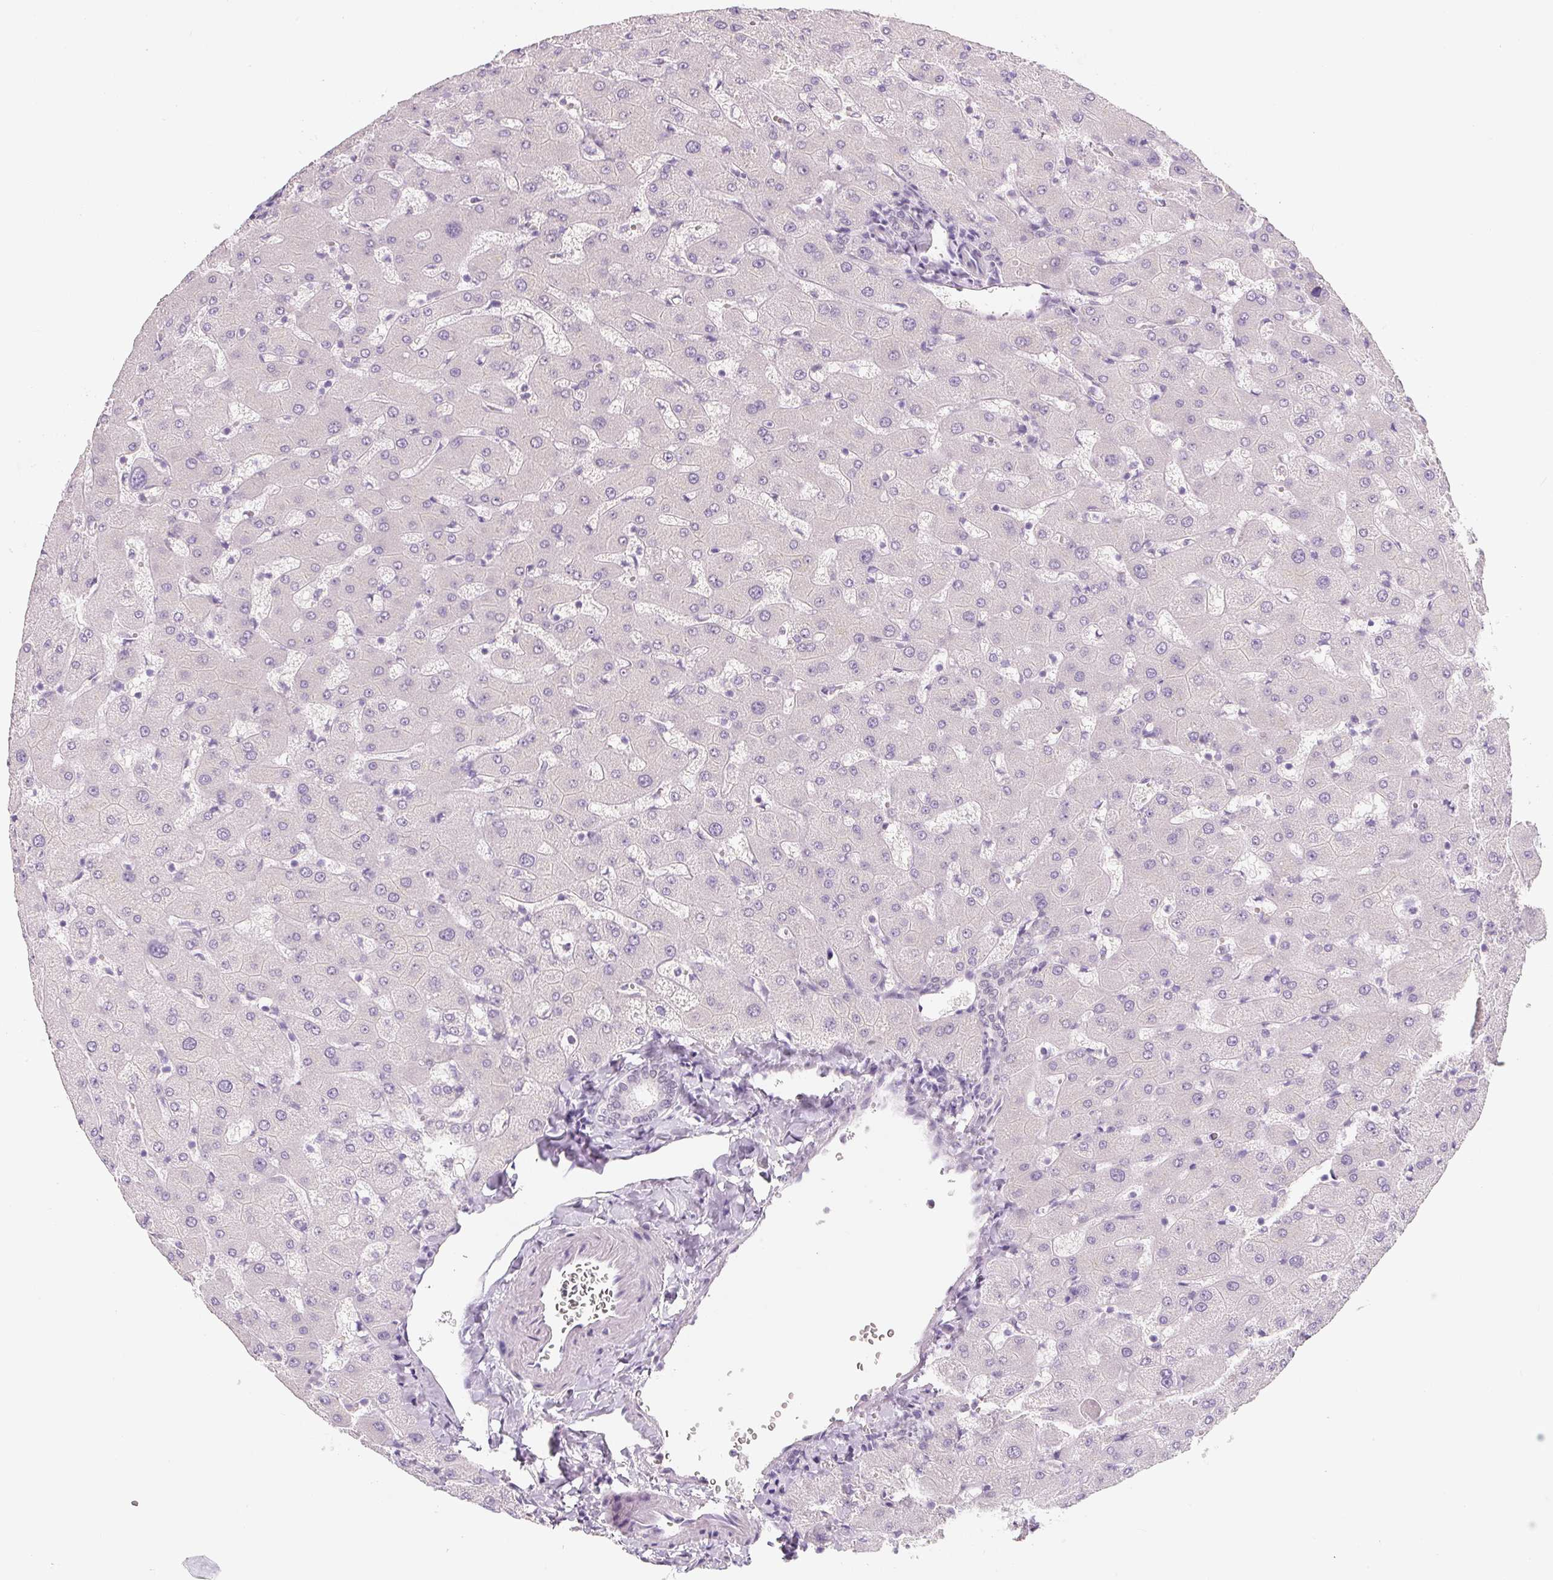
{"staining": {"intensity": "negative", "quantity": "none", "location": "none"}, "tissue": "liver", "cell_type": "Cholangiocytes", "image_type": "normal", "snomed": [{"axis": "morphology", "description": "Normal tissue, NOS"}, {"axis": "topography", "description": "Liver"}], "caption": "IHC of normal liver reveals no positivity in cholangiocytes. (DAB (3,3'-diaminobenzidine) IHC visualized using brightfield microscopy, high magnification).", "gene": "PWWP3B", "patient": {"sex": "female", "age": 63}}